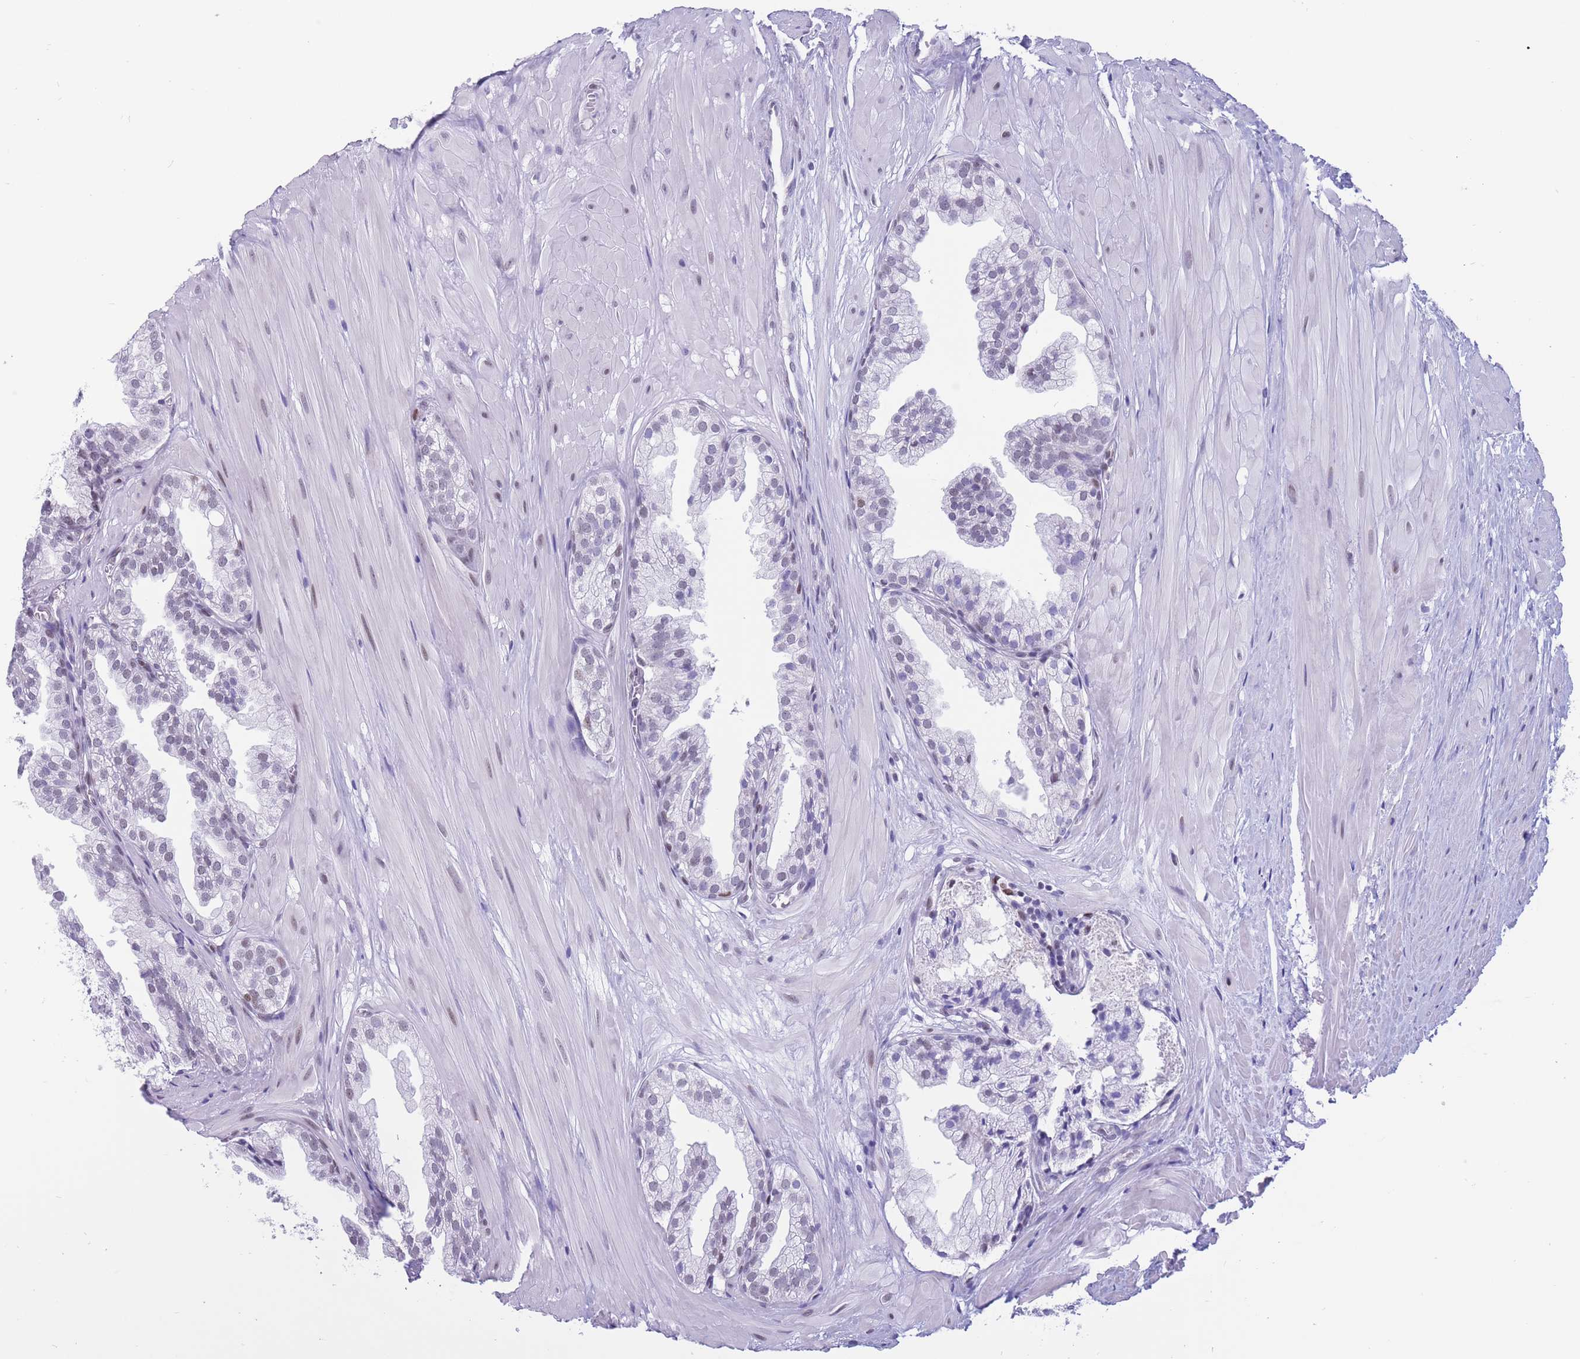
{"staining": {"intensity": "negative", "quantity": "none", "location": "none"}, "tissue": "prostate", "cell_type": "Glandular cells", "image_type": "normal", "snomed": [{"axis": "morphology", "description": "Normal tissue, NOS"}, {"axis": "topography", "description": "Prostate"}, {"axis": "topography", "description": "Peripheral nerve tissue"}], "caption": "A high-resolution micrograph shows IHC staining of unremarkable prostate, which reveals no significant staining in glandular cells. Nuclei are stained in blue.", "gene": "NASP", "patient": {"sex": "male", "age": 55}}